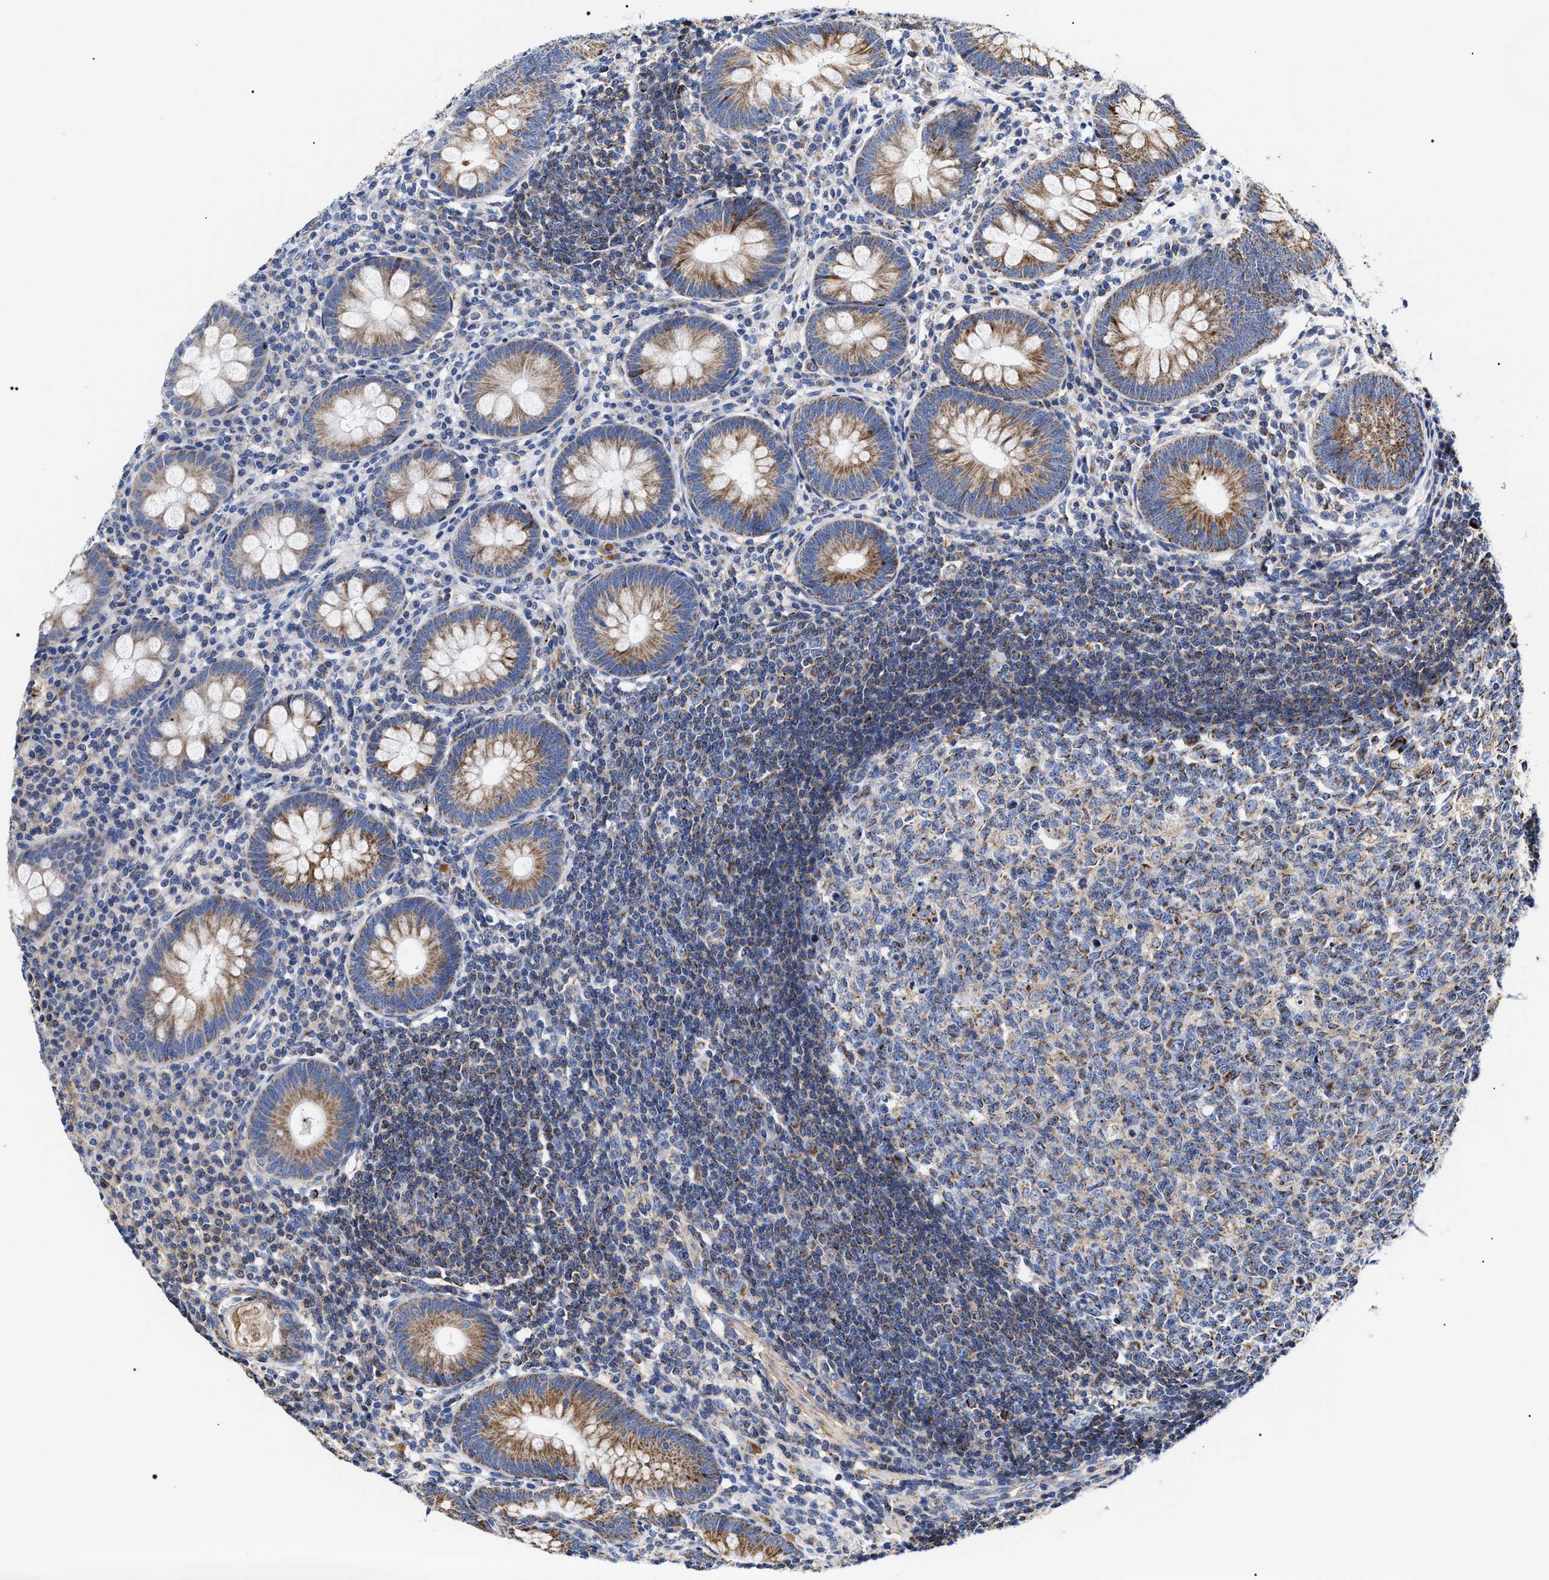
{"staining": {"intensity": "moderate", "quantity": "25%-75%", "location": "cytoplasmic/membranous"}, "tissue": "appendix", "cell_type": "Glandular cells", "image_type": "normal", "snomed": [{"axis": "morphology", "description": "Normal tissue, NOS"}, {"axis": "topography", "description": "Appendix"}], "caption": "An image of human appendix stained for a protein reveals moderate cytoplasmic/membranous brown staining in glandular cells.", "gene": "COG5", "patient": {"sex": "male", "age": 56}}